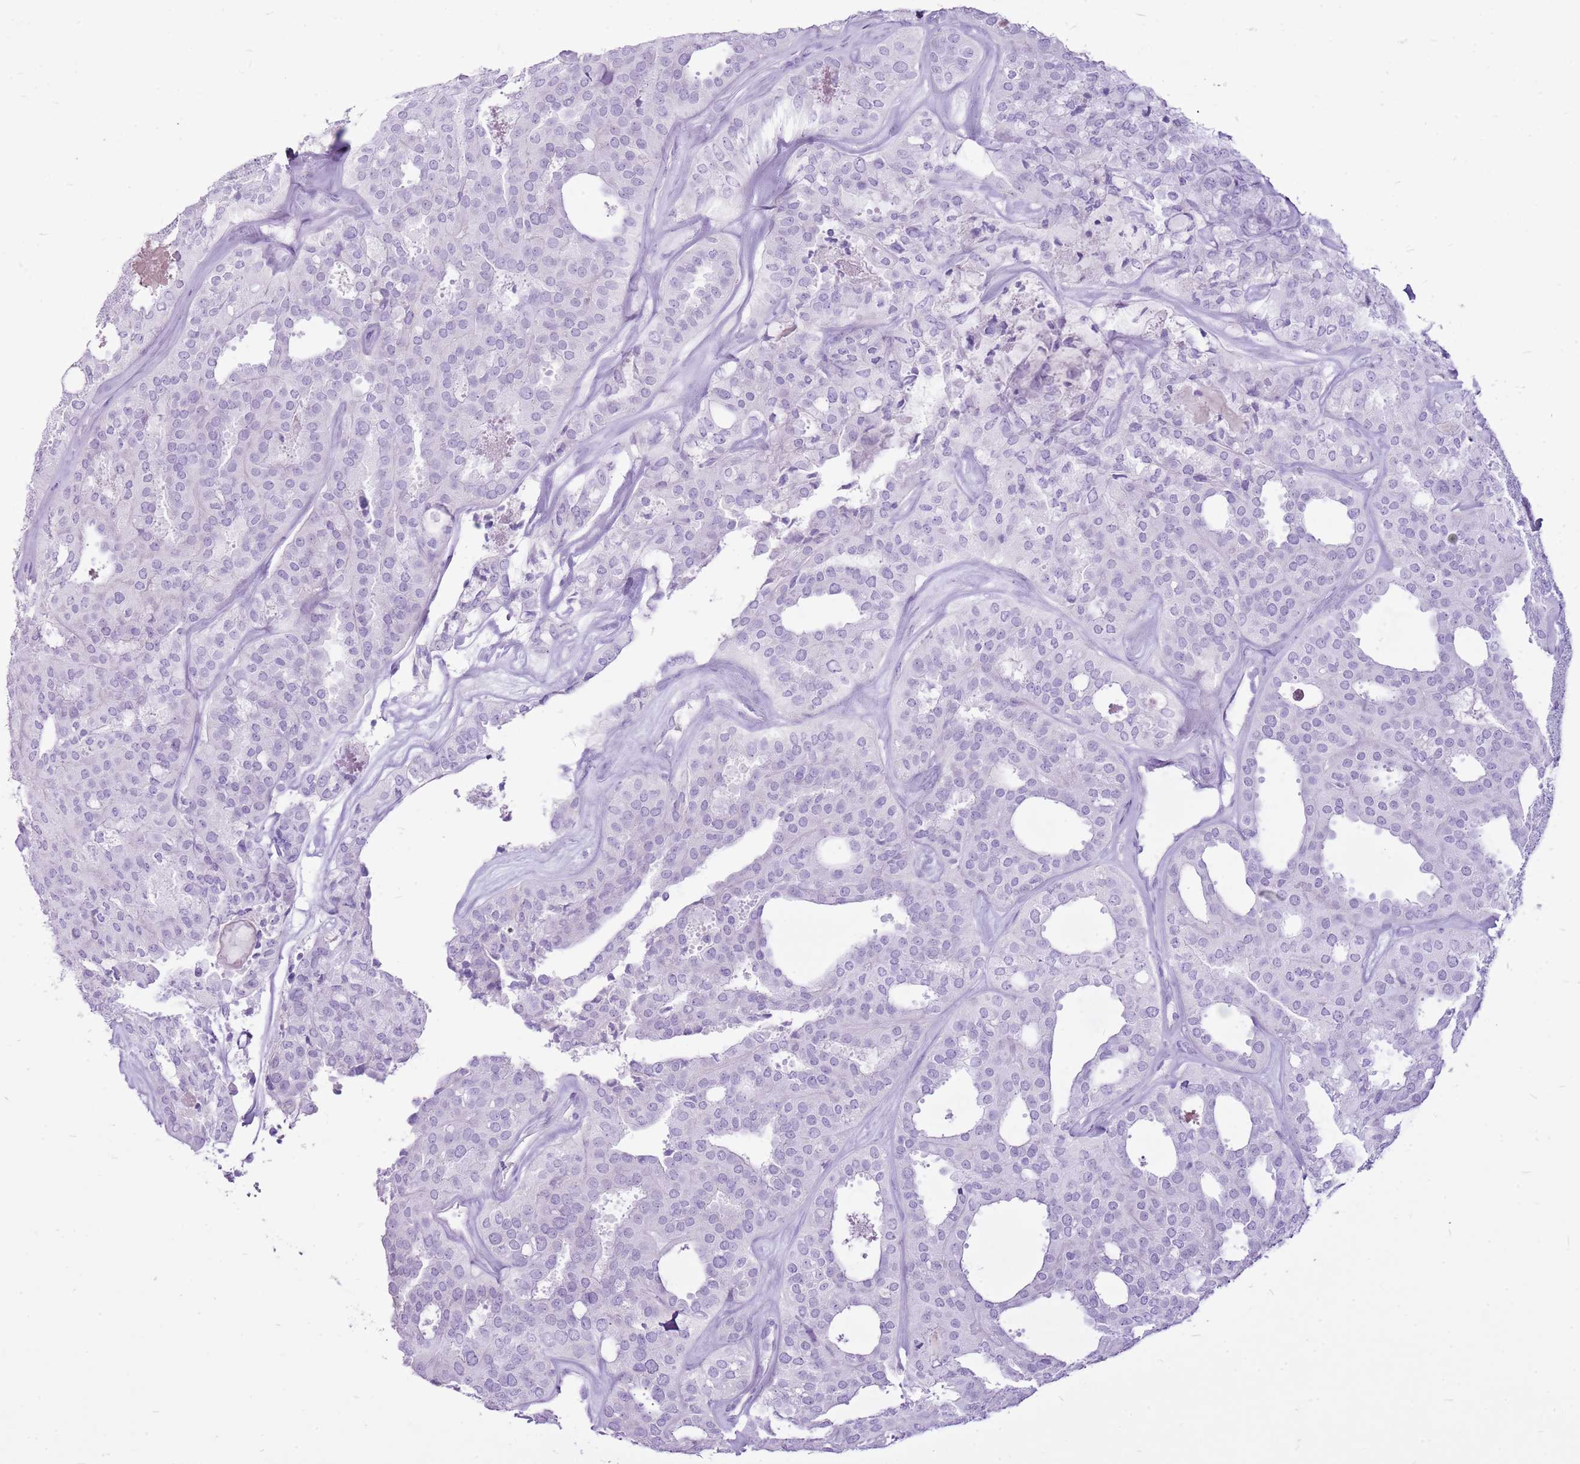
{"staining": {"intensity": "negative", "quantity": "none", "location": "none"}, "tissue": "thyroid cancer", "cell_type": "Tumor cells", "image_type": "cancer", "snomed": [{"axis": "morphology", "description": "Follicular adenoma carcinoma, NOS"}, {"axis": "topography", "description": "Thyroid gland"}], "caption": "Protein analysis of thyroid follicular adenoma carcinoma shows no significant staining in tumor cells.", "gene": "CNFN", "patient": {"sex": "male", "age": 75}}